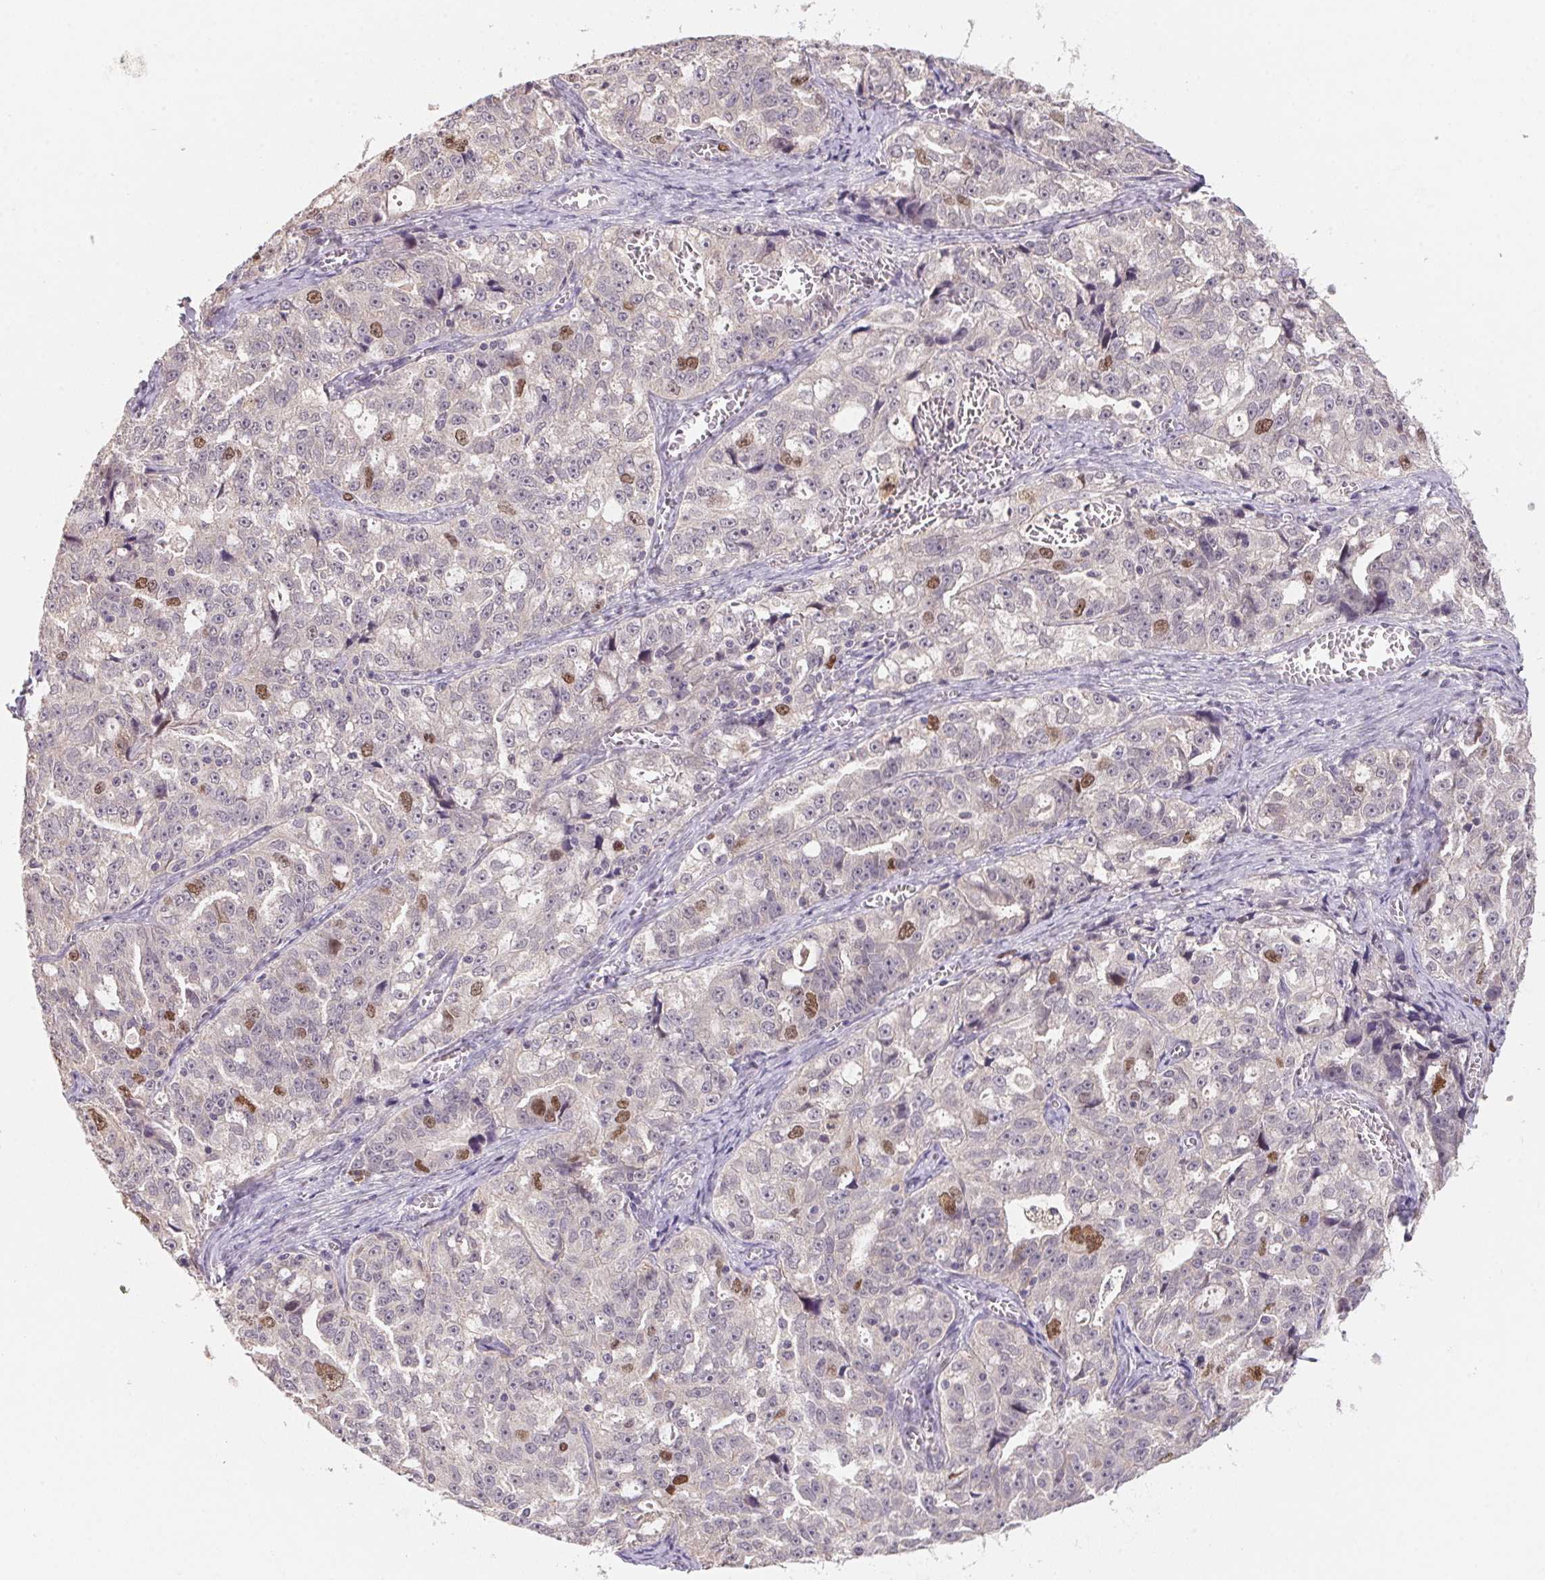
{"staining": {"intensity": "moderate", "quantity": "<25%", "location": "nuclear"}, "tissue": "ovarian cancer", "cell_type": "Tumor cells", "image_type": "cancer", "snomed": [{"axis": "morphology", "description": "Cystadenocarcinoma, serous, NOS"}, {"axis": "topography", "description": "Ovary"}], "caption": "This micrograph reveals IHC staining of human ovarian serous cystadenocarcinoma, with low moderate nuclear positivity in about <25% of tumor cells.", "gene": "KIFC1", "patient": {"sex": "female", "age": 51}}